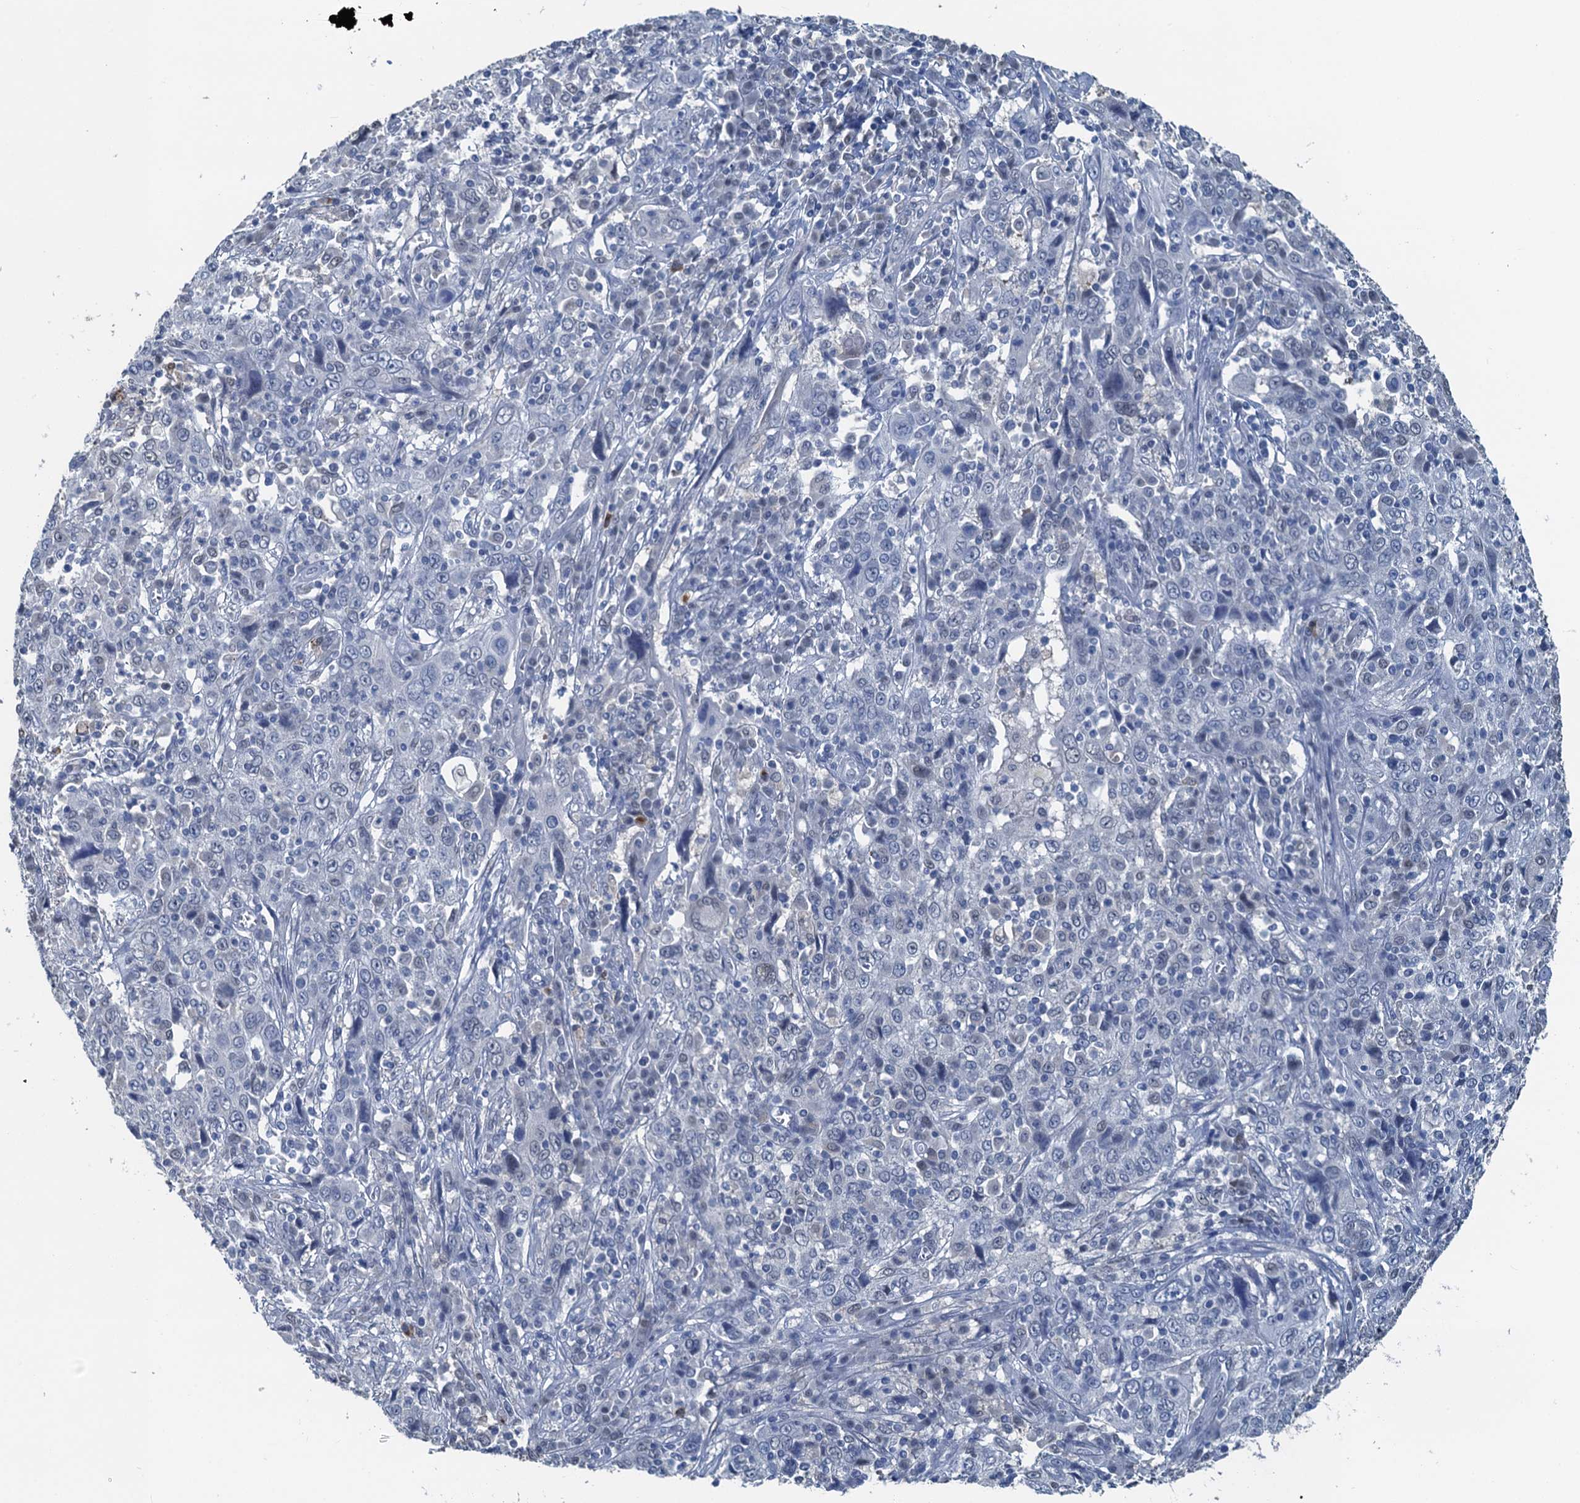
{"staining": {"intensity": "negative", "quantity": "none", "location": "none"}, "tissue": "cervical cancer", "cell_type": "Tumor cells", "image_type": "cancer", "snomed": [{"axis": "morphology", "description": "Squamous cell carcinoma, NOS"}, {"axis": "topography", "description": "Cervix"}], "caption": "Immunohistochemical staining of human cervical cancer shows no significant positivity in tumor cells.", "gene": "AHCY", "patient": {"sex": "female", "age": 46}}